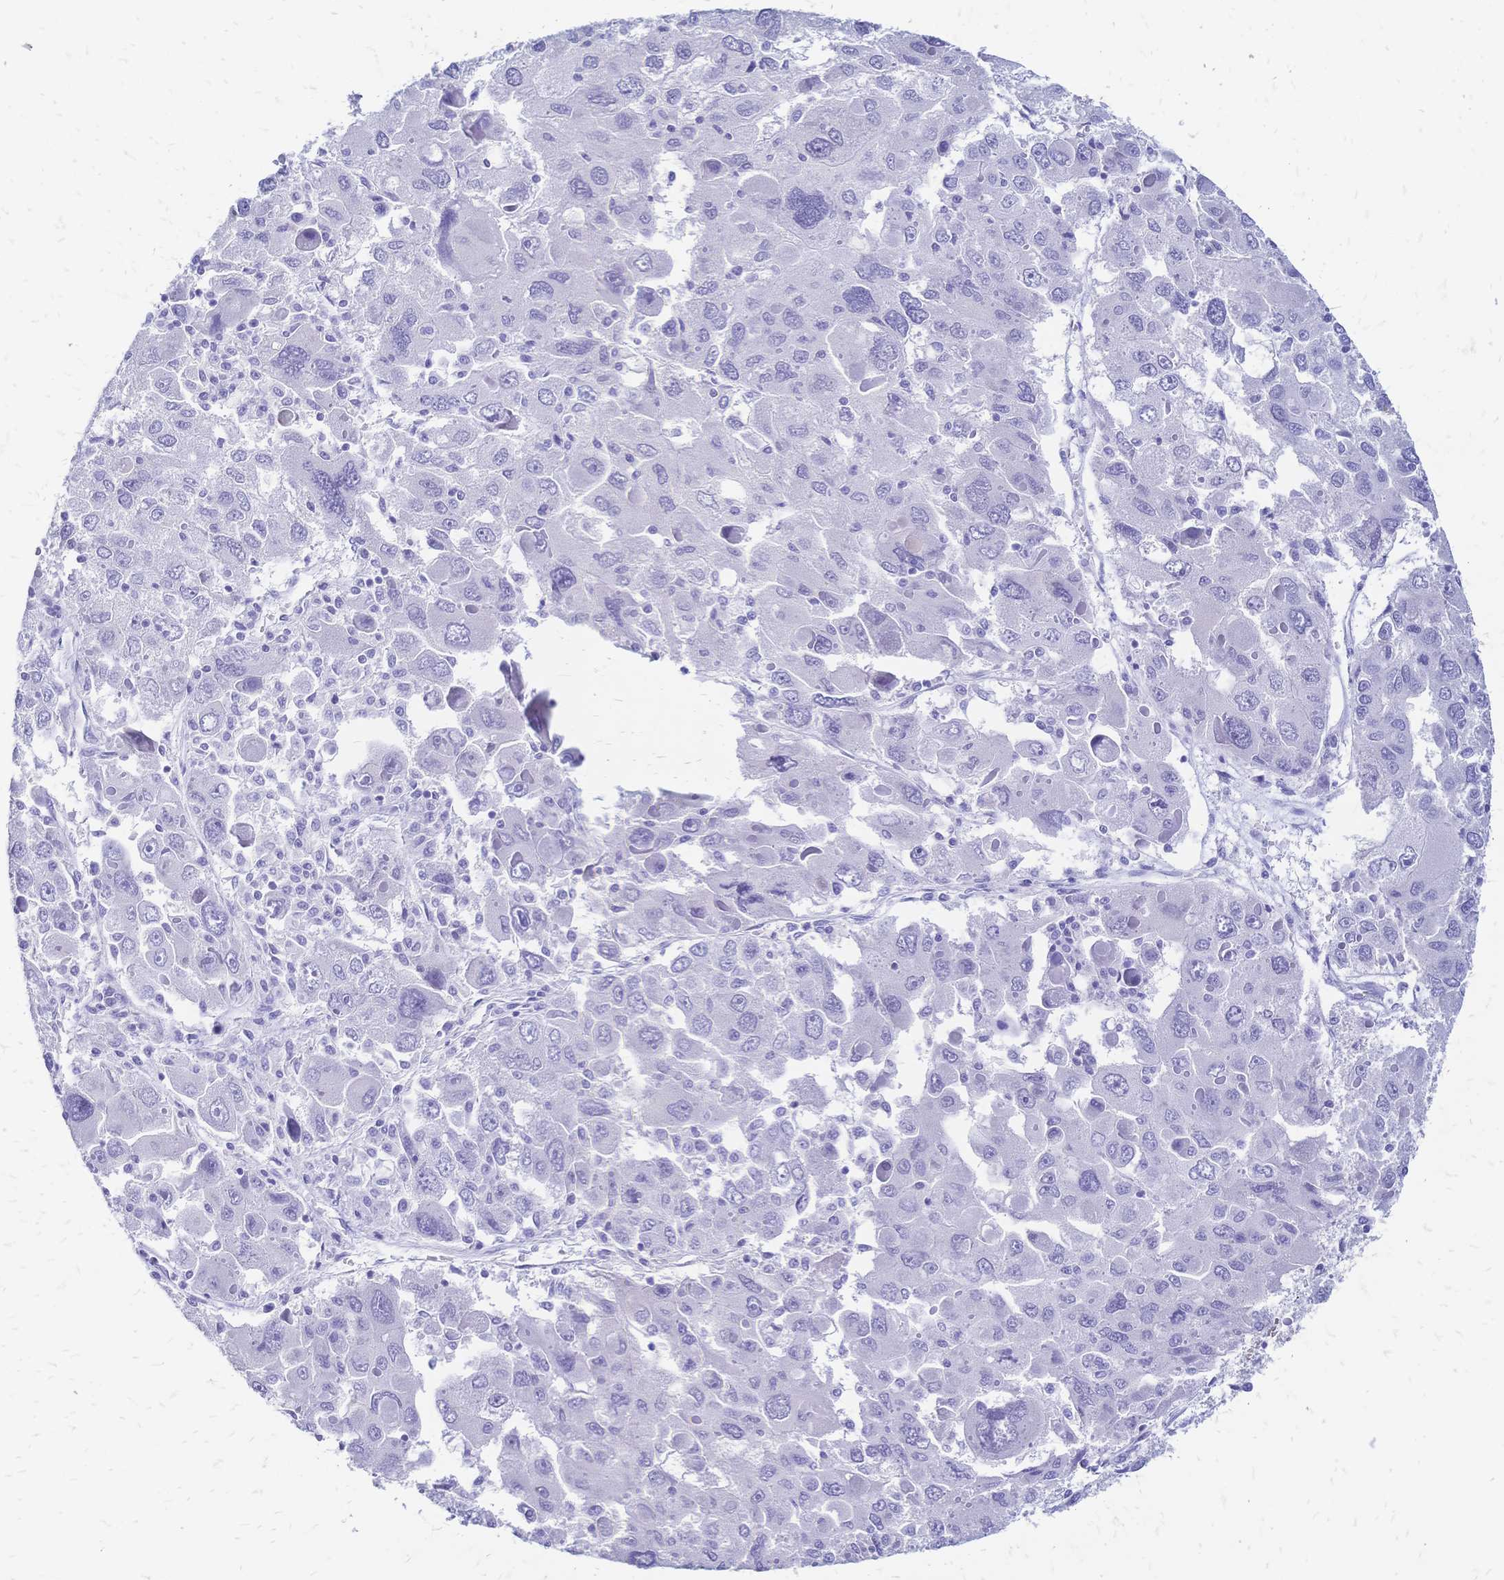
{"staining": {"intensity": "negative", "quantity": "none", "location": "none"}, "tissue": "liver cancer", "cell_type": "Tumor cells", "image_type": "cancer", "snomed": [{"axis": "morphology", "description": "Carcinoma, Hepatocellular, NOS"}, {"axis": "topography", "description": "Liver"}], "caption": "Liver cancer (hepatocellular carcinoma) stained for a protein using immunohistochemistry (IHC) shows no positivity tumor cells.", "gene": "FA2H", "patient": {"sex": "female", "age": 41}}